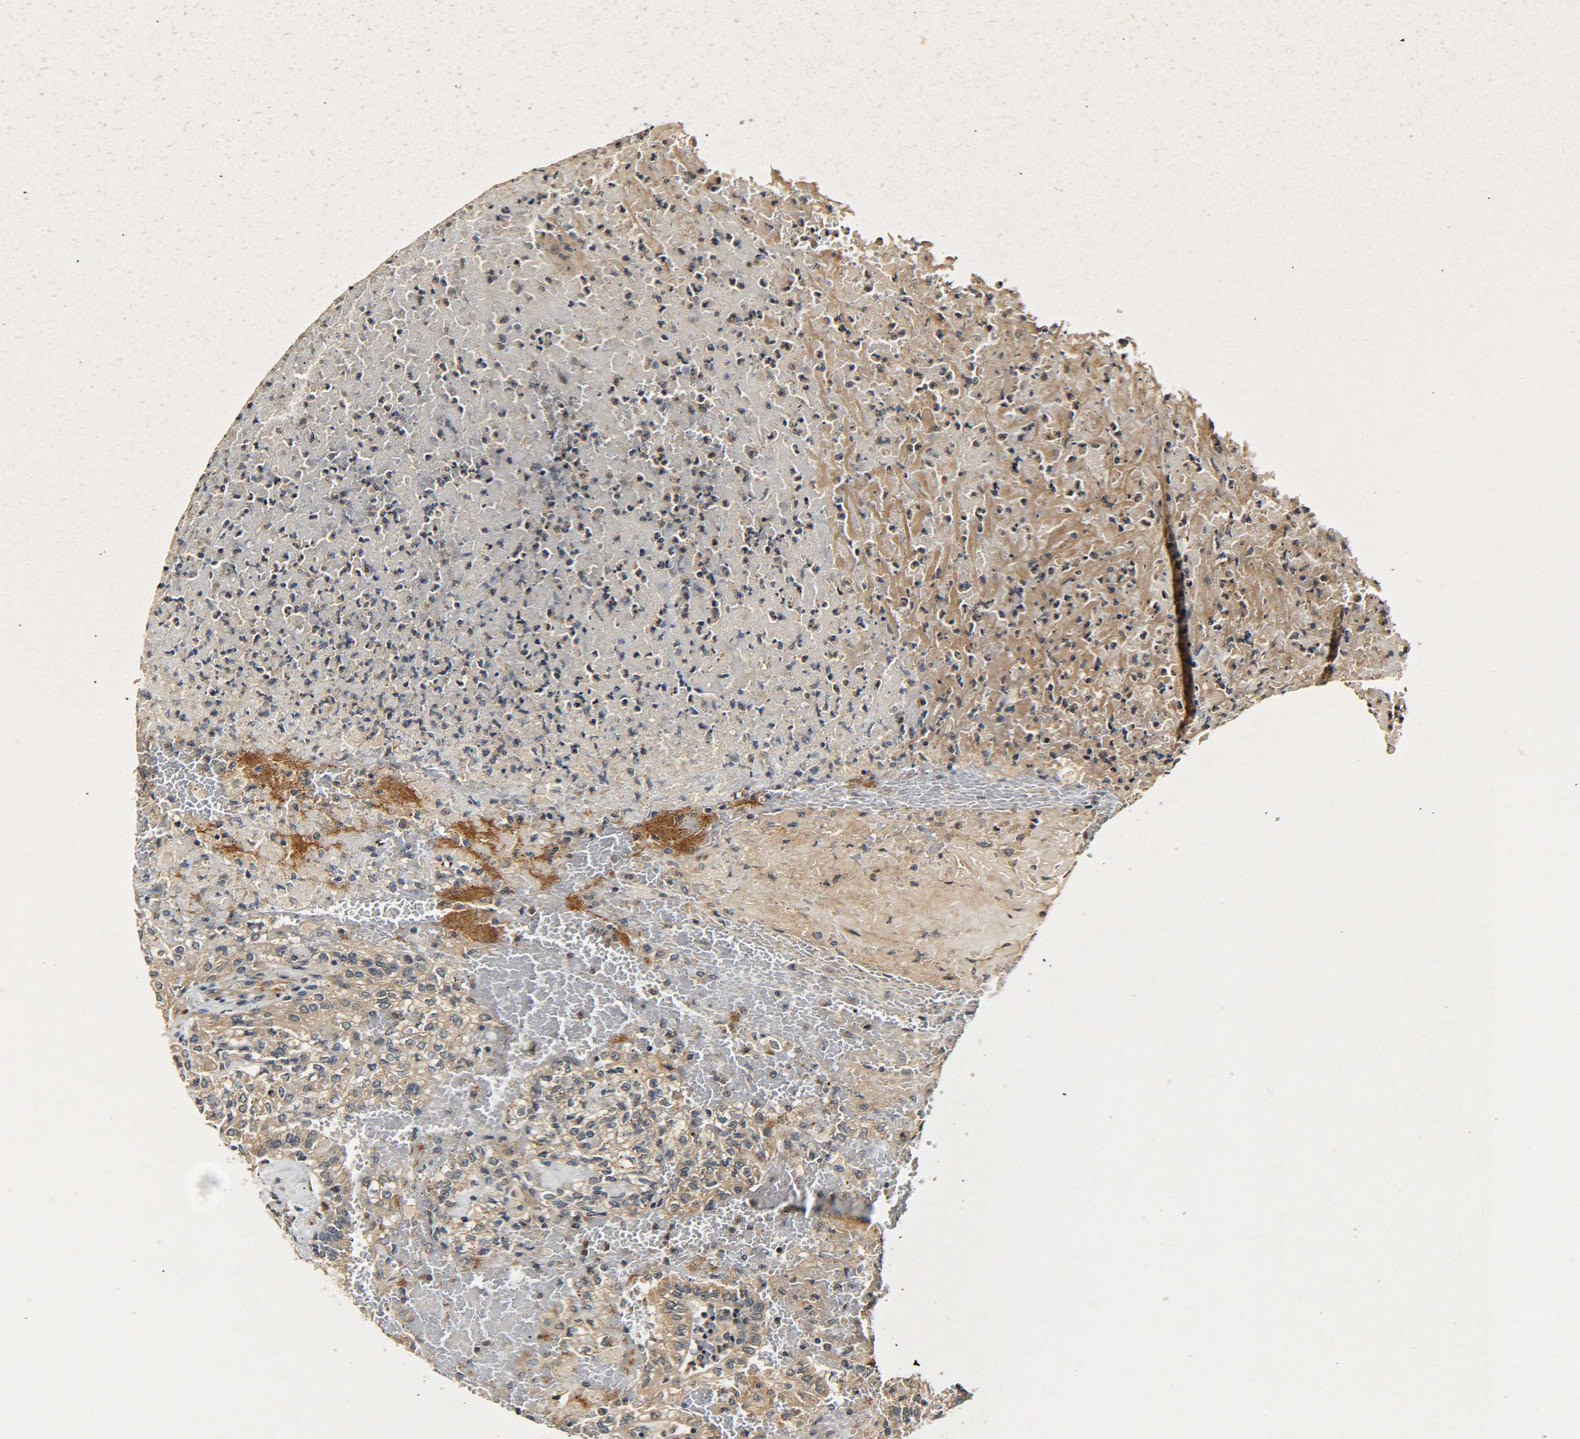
{"staining": {"intensity": "weak", "quantity": ">75%", "location": "cytoplasmic/membranous"}, "tissue": "renal cancer", "cell_type": "Tumor cells", "image_type": "cancer", "snomed": [{"axis": "morphology", "description": "Inflammation, NOS"}, {"axis": "morphology", "description": "Adenocarcinoma, NOS"}, {"axis": "topography", "description": "Kidney"}], "caption": "Human renal adenocarcinoma stained with a protein marker shows weak staining in tumor cells.", "gene": "MEIS1", "patient": {"sex": "male", "age": 68}}